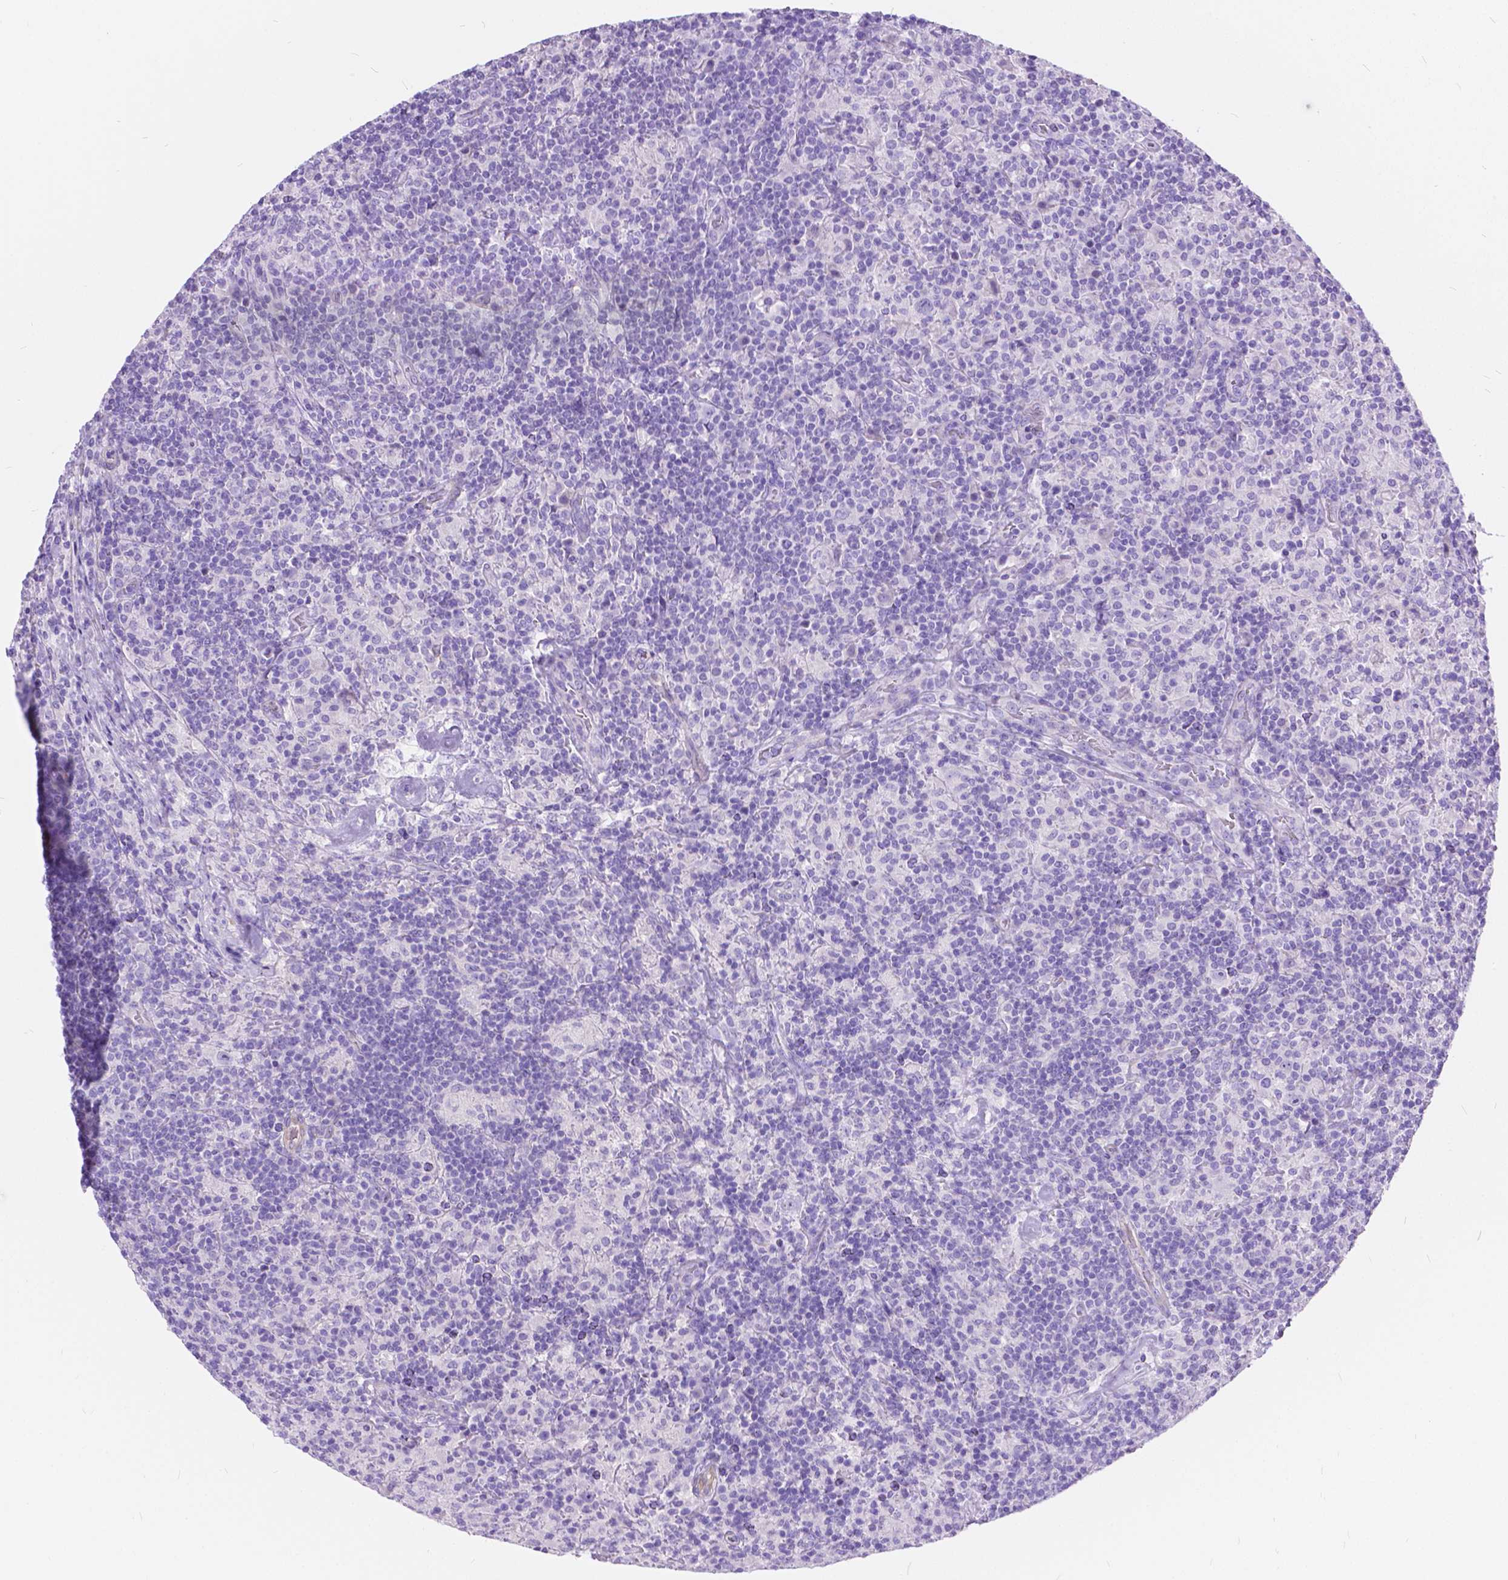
{"staining": {"intensity": "negative", "quantity": "none", "location": "none"}, "tissue": "lymphoma", "cell_type": "Tumor cells", "image_type": "cancer", "snomed": [{"axis": "morphology", "description": "Hodgkin's disease, NOS"}, {"axis": "topography", "description": "Lymph node"}], "caption": "DAB (3,3'-diaminobenzidine) immunohistochemical staining of human Hodgkin's disease demonstrates no significant staining in tumor cells. Nuclei are stained in blue.", "gene": "CHRM1", "patient": {"sex": "male", "age": 70}}